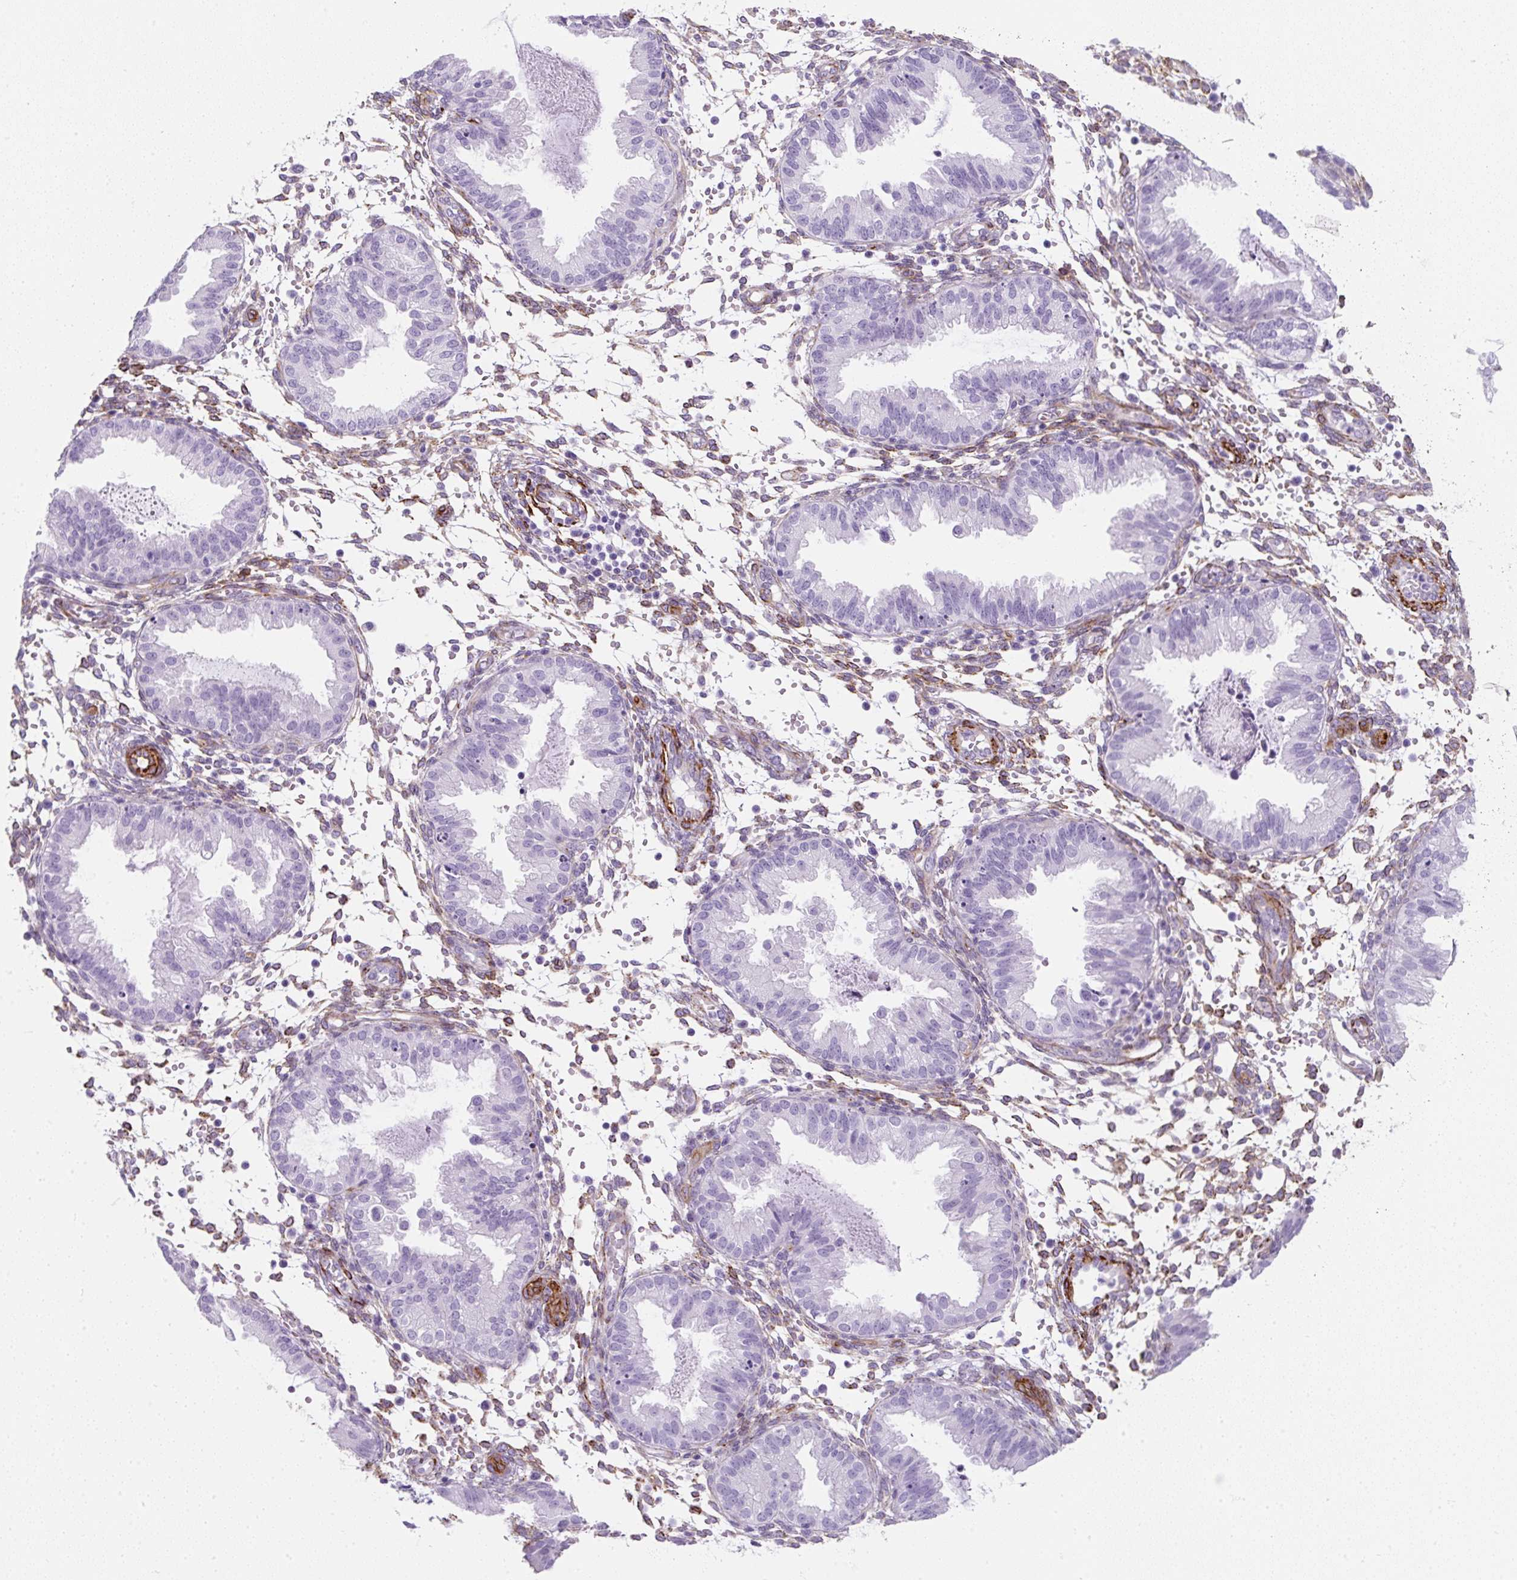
{"staining": {"intensity": "weak", "quantity": "<25%", "location": "cytoplasmic/membranous"}, "tissue": "endometrium", "cell_type": "Cells in endometrial stroma", "image_type": "normal", "snomed": [{"axis": "morphology", "description": "Normal tissue, NOS"}, {"axis": "topography", "description": "Endometrium"}], "caption": "Cells in endometrial stroma show no significant protein positivity in normal endometrium.", "gene": "CAVIN3", "patient": {"sex": "female", "age": 33}}